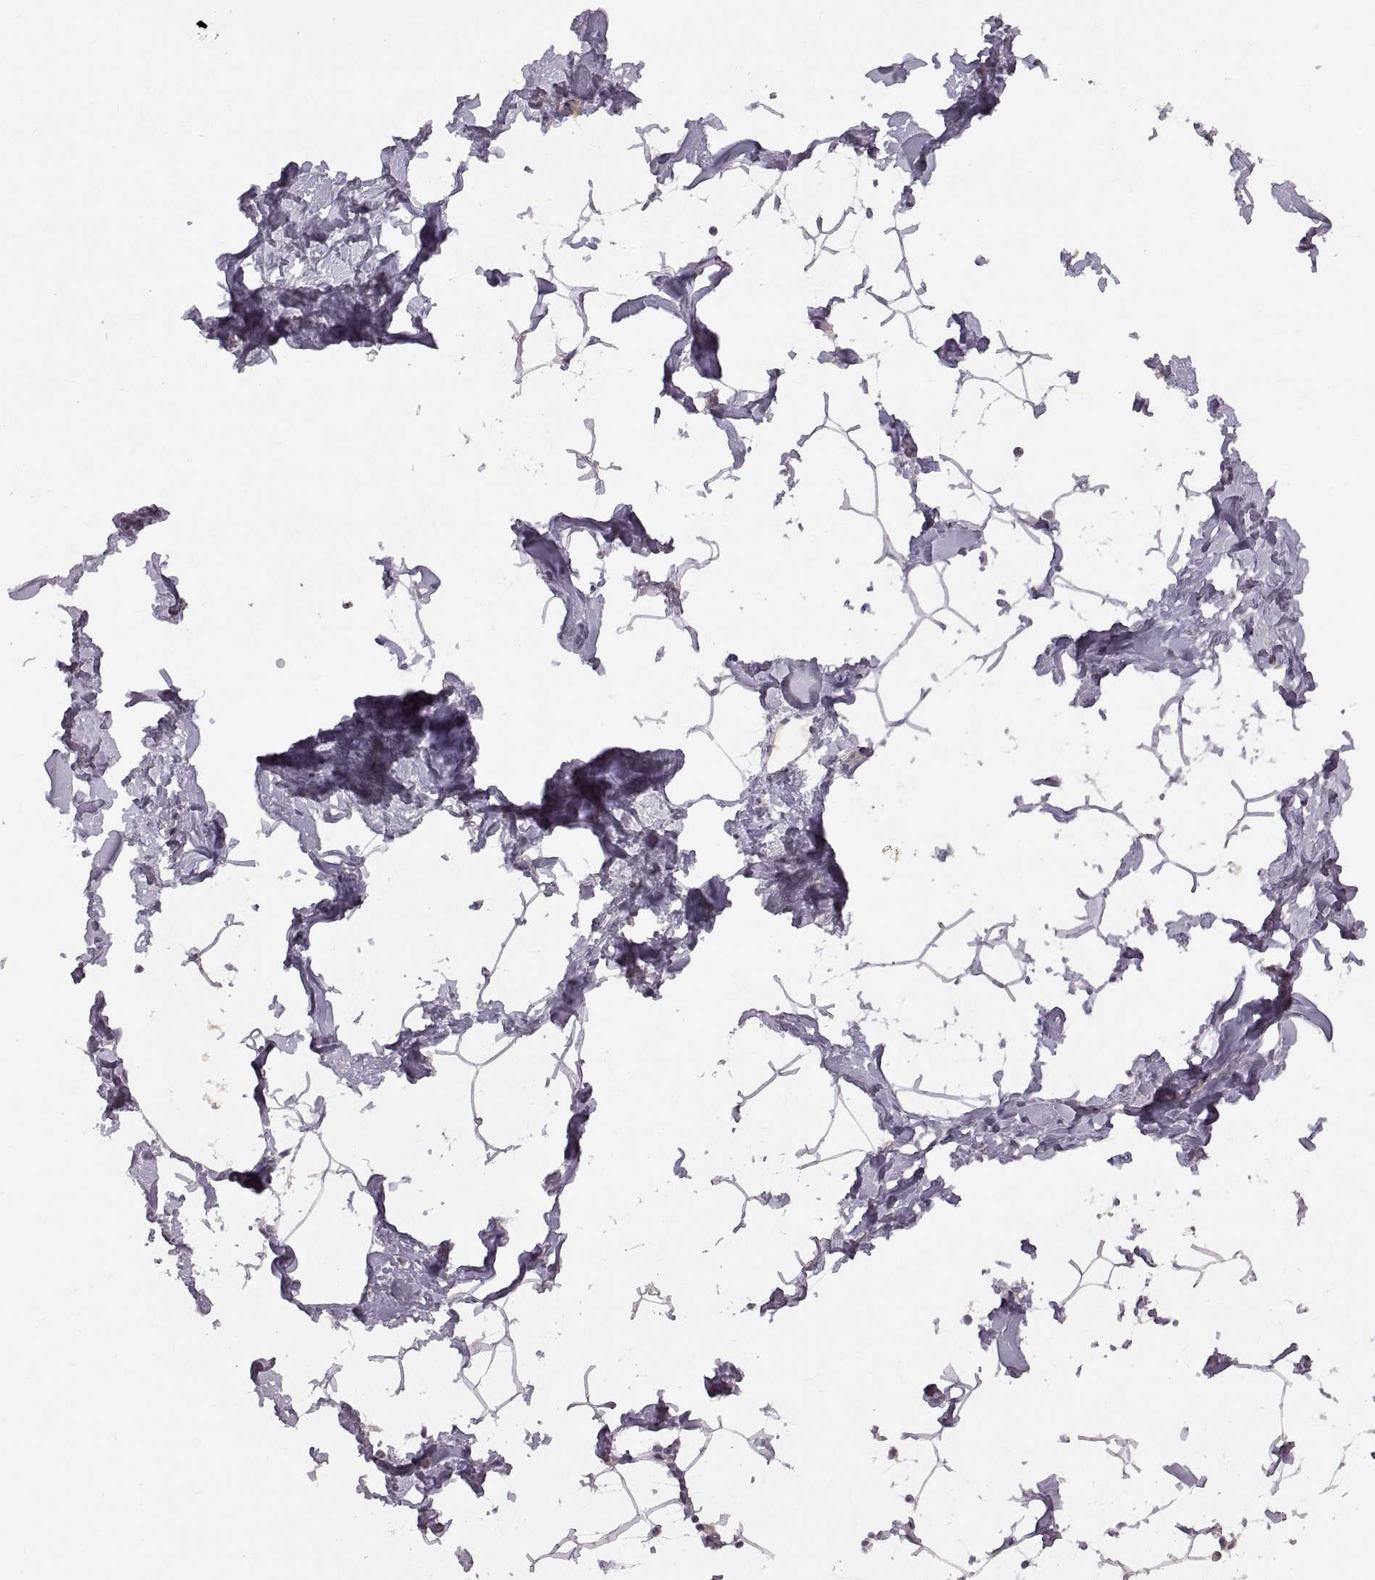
{"staining": {"intensity": "negative", "quantity": "none", "location": "none"}, "tissue": "breast", "cell_type": "Adipocytes", "image_type": "normal", "snomed": [{"axis": "morphology", "description": "Normal tissue, NOS"}, {"axis": "topography", "description": "Breast"}], "caption": "Immunohistochemistry (IHC) of unremarkable breast demonstrates no positivity in adipocytes.", "gene": "CDH2", "patient": {"sex": "female", "age": 32}}